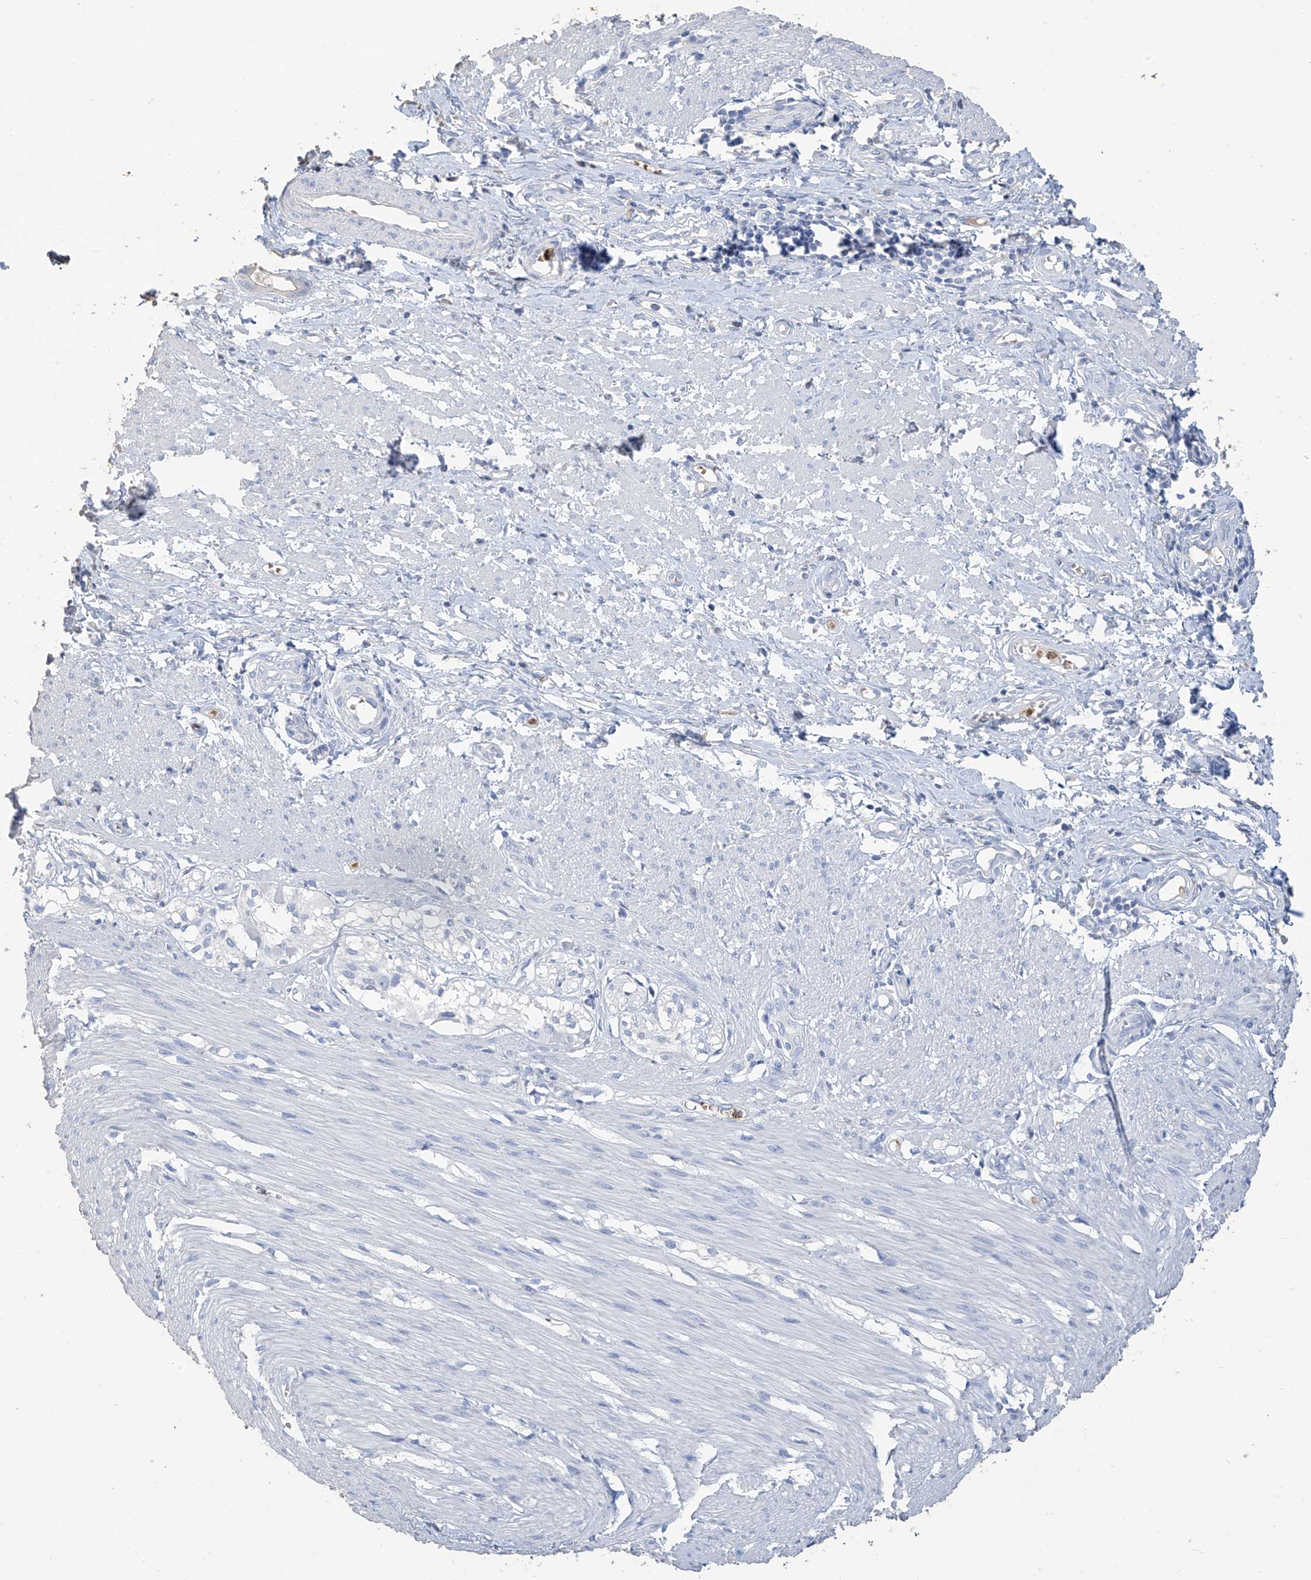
{"staining": {"intensity": "negative", "quantity": "none", "location": "none"}, "tissue": "smooth muscle", "cell_type": "Smooth muscle cells", "image_type": "normal", "snomed": [{"axis": "morphology", "description": "Normal tissue, NOS"}, {"axis": "morphology", "description": "Adenocarcinoma, NOS"}, {"axis": "topography", "description": "Colon"}, {"axis": "topography", "description": "Peripheral nerve tissue"}], "caption": "Immunohistochemistry image of normal smooth muscle stained for a protein (brown), which reveals no staining in smooth muscle cells.", "gene": "PAFAH1B3", "patient": {"sex": "male", "age": 14}}